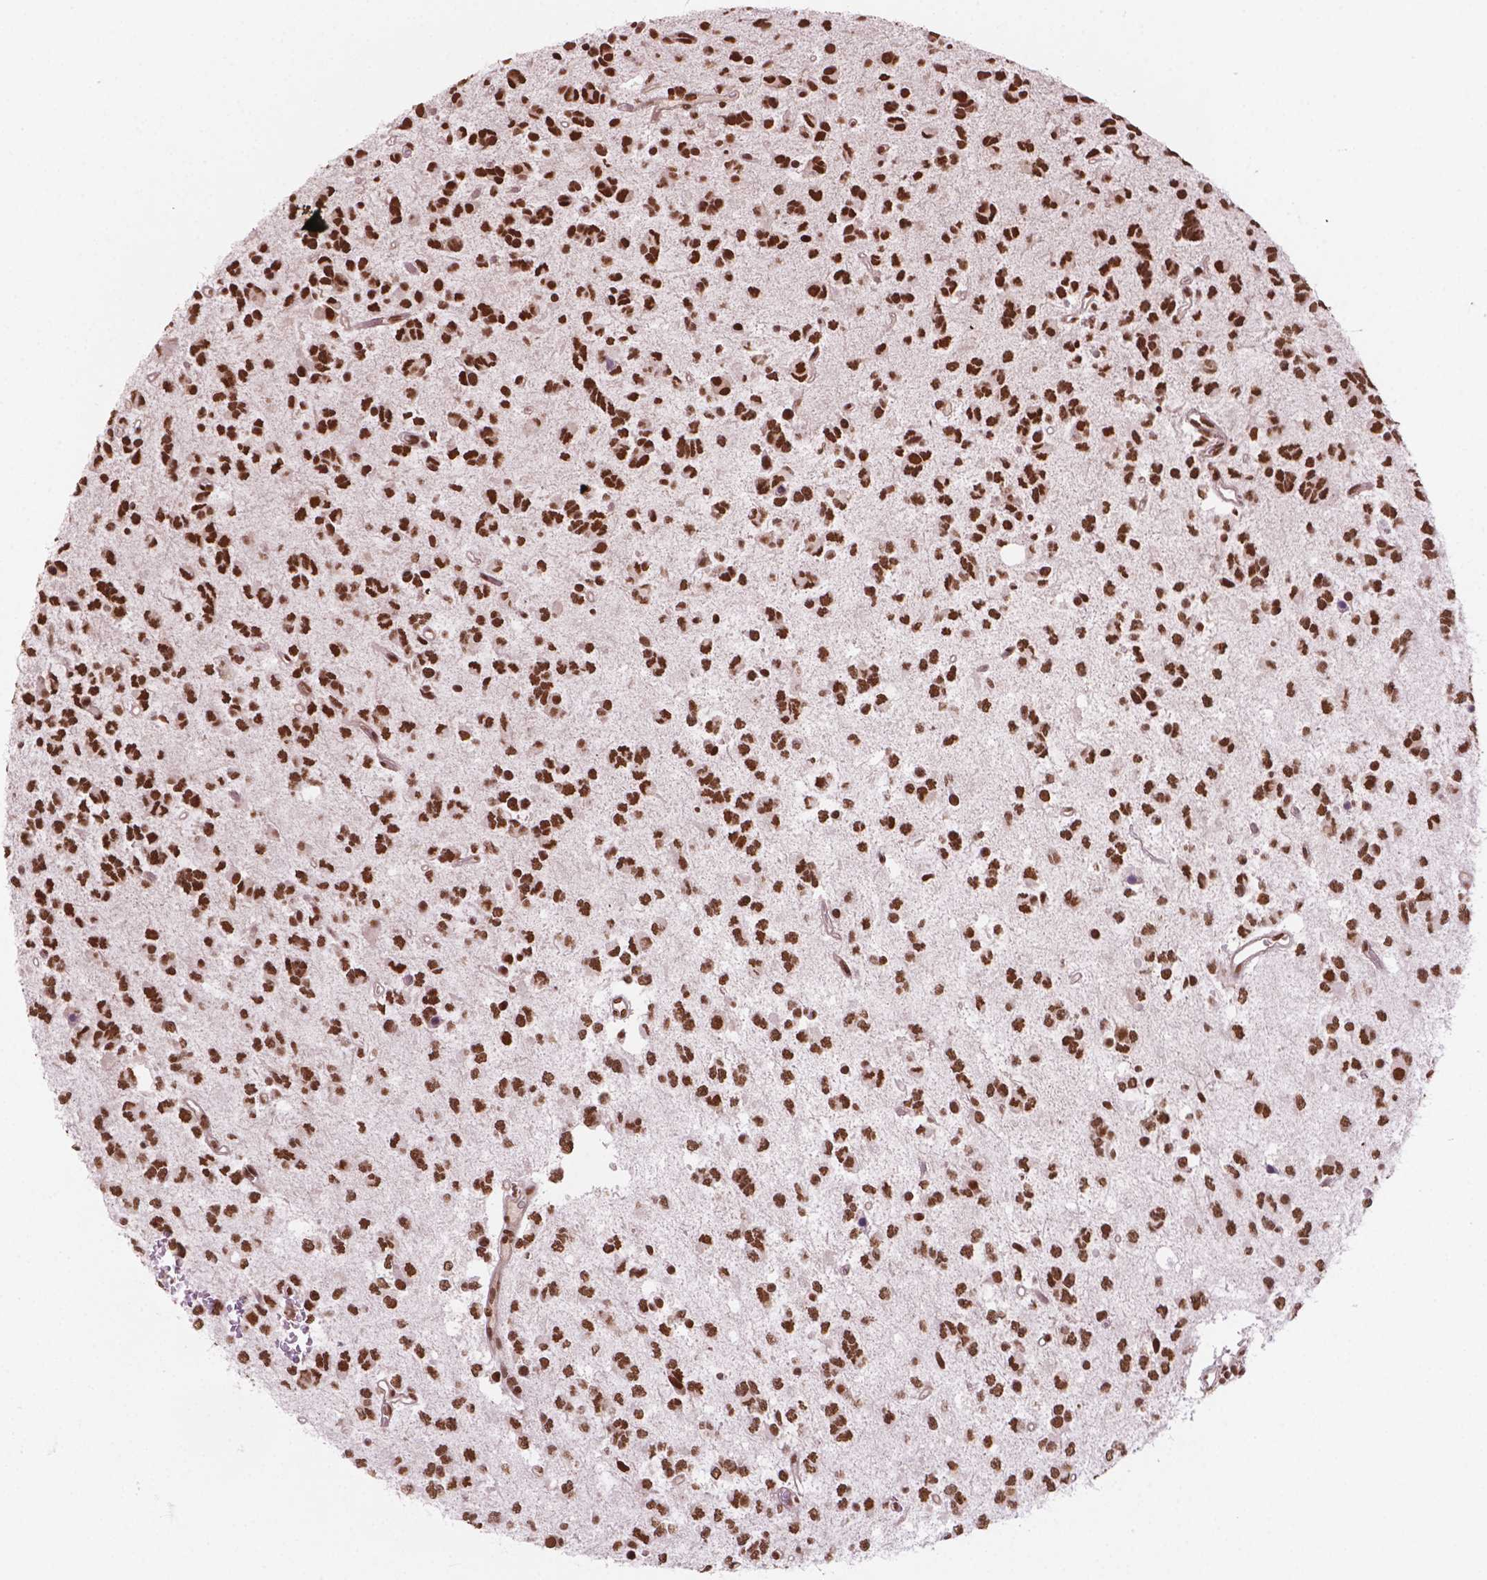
{"staining": {"intensity": "strong", "quantity": ">75%", "location": "nuclear"}, "tissue": "glioma", "cell_type": "Tumor cells", "image_type": "cancer", "snomed": [{"axis": "morphology", "description": "Glioma, malignant, Low grade"}, {"axis": "topography", "description": "Brain"}], "caption": "Tumor cells display strong nuclear expression in about >75% of cells in glioma.", "gene": "SIRT6", "patient": {"sex": "female", "age": 45}}